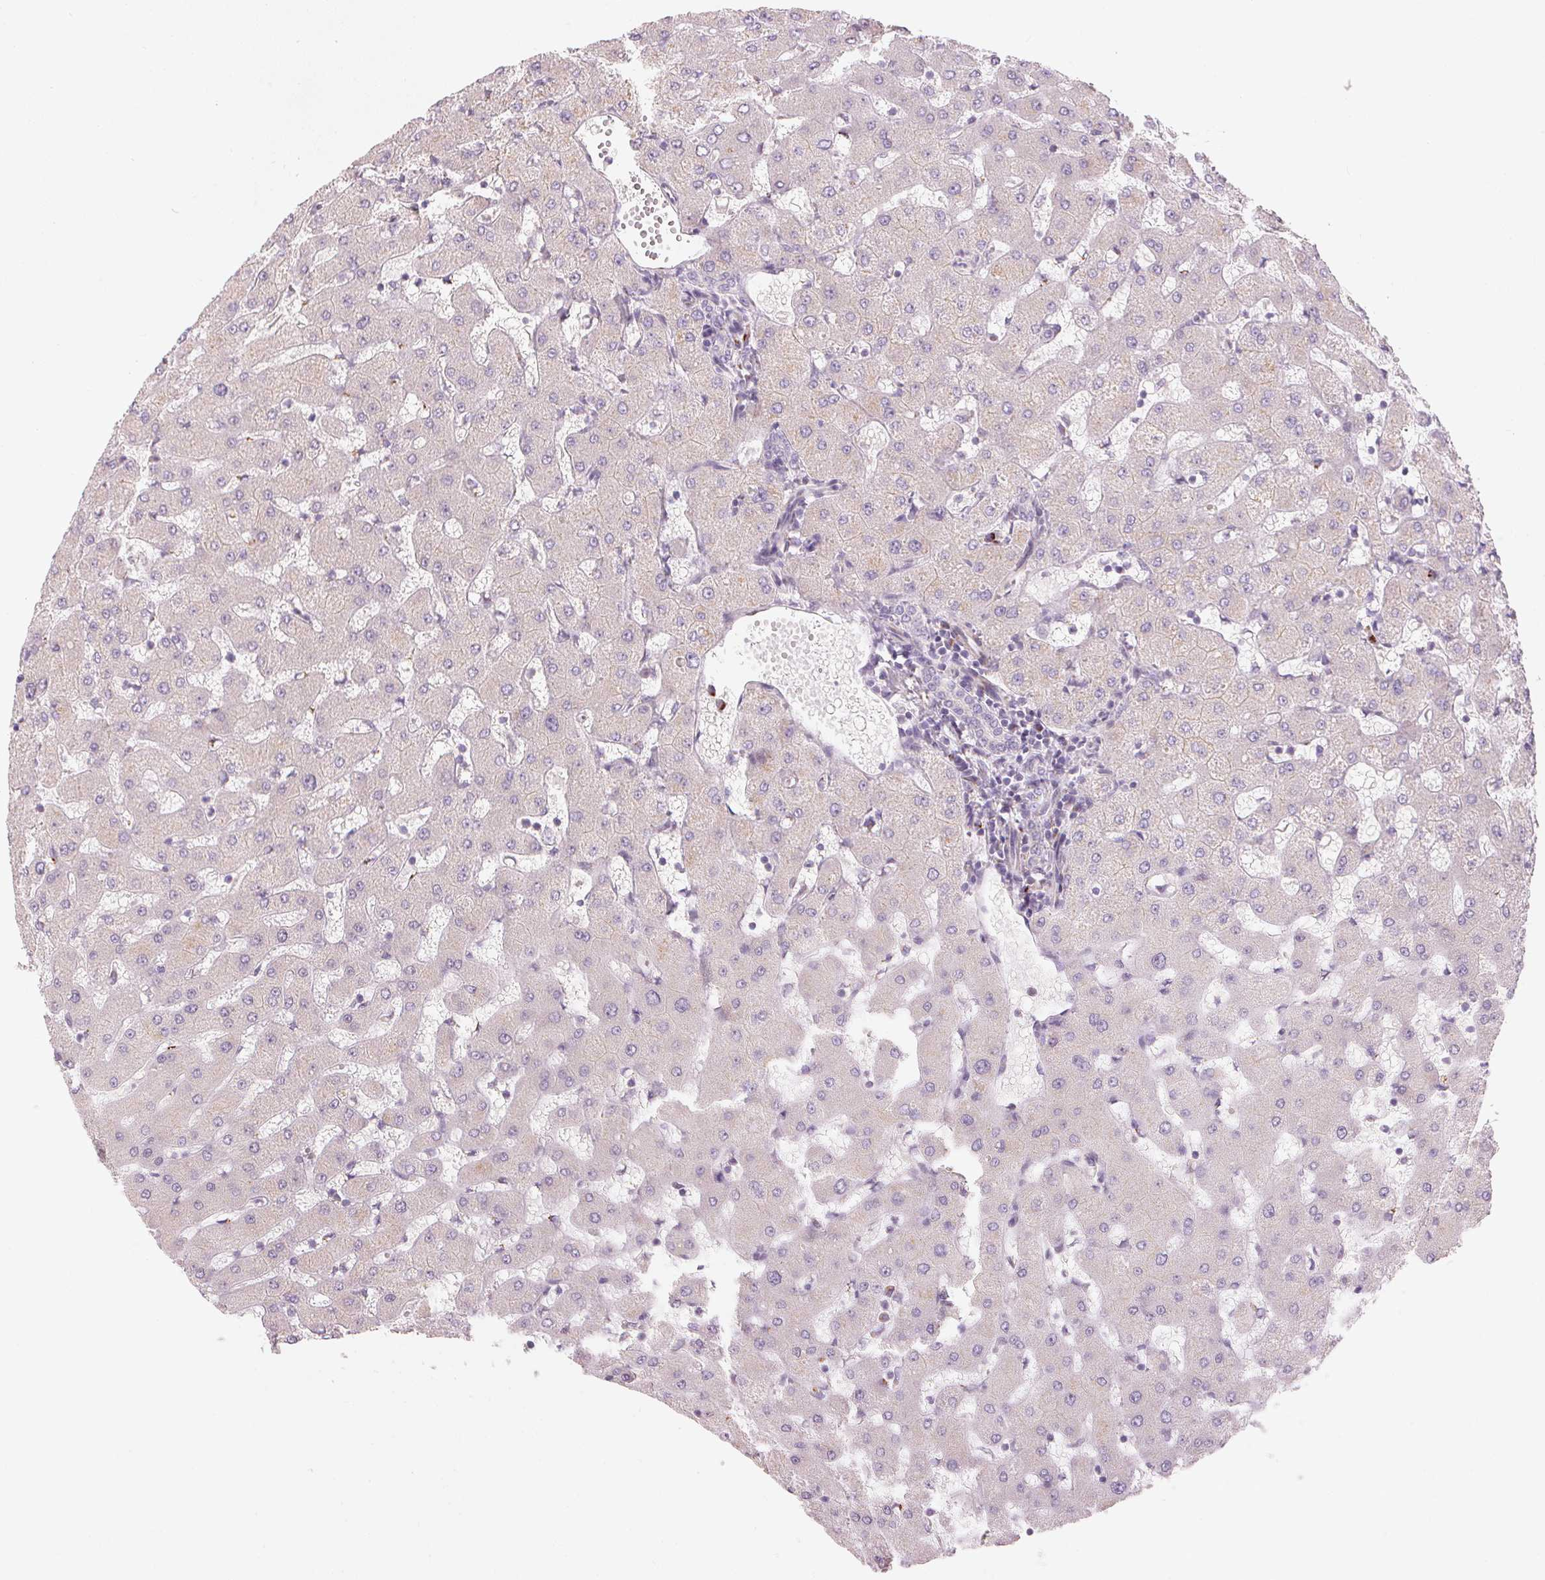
{"staining": {"intensity": "negative", "quantity": "none", "location": "none"}, "tissue": "liver", "cell_type": "Cholangiocytes", "image_type": "normal", "snomed": [{"axis": "morphology", "description": "Normal tissue, NOS"}, {"axis": "topography", "description": "Liver"}], "caption": "Immunohistochemistry (IHC) micrograph of unremarkable liver: liver stained with DAB (3,3'-diaminobenzidine) demonstrates no significant protein staining in cholangiocytes.", "gene": "DRAM2", "patient": {"sex": "female", "age": 63}}